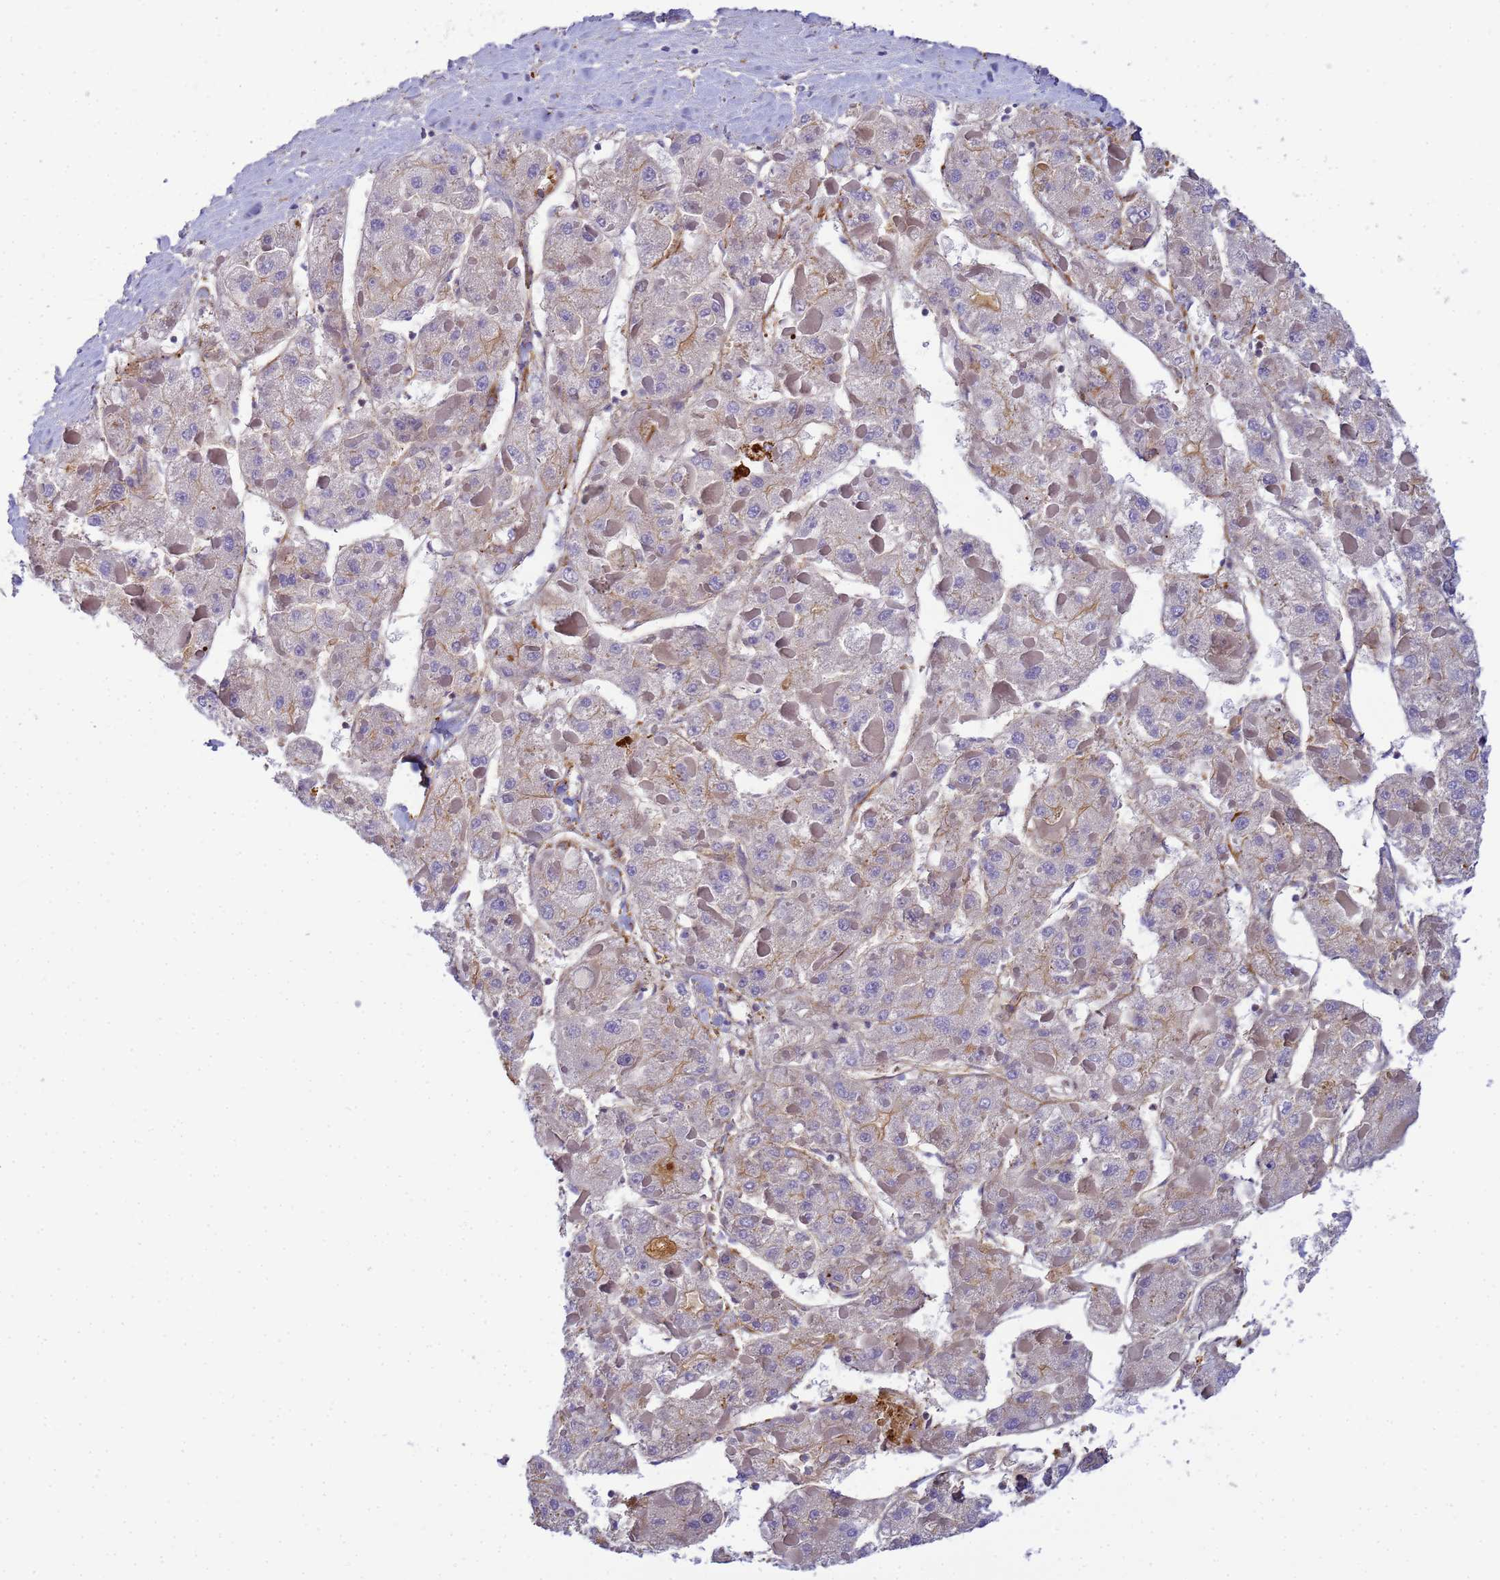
{"staining": {"intensity": "weak", "quantity": "<25%", "location": "cytoplasmic/membranous"}, "tissue": "liver cancer", "cell_type": "Tumor cells", "image_type": "cancer", "snomed": [{"axis": "morphology", "description": "Carcinoma, Hepatocellular, NOS"}, {"axis": "topography", "description": "Liver"}], "caption": "The micrograph shows no significant expression in tumor cells of liver cancer.", "gene": "MYL12A", "patient": {"sex": "female", "age": 73}}